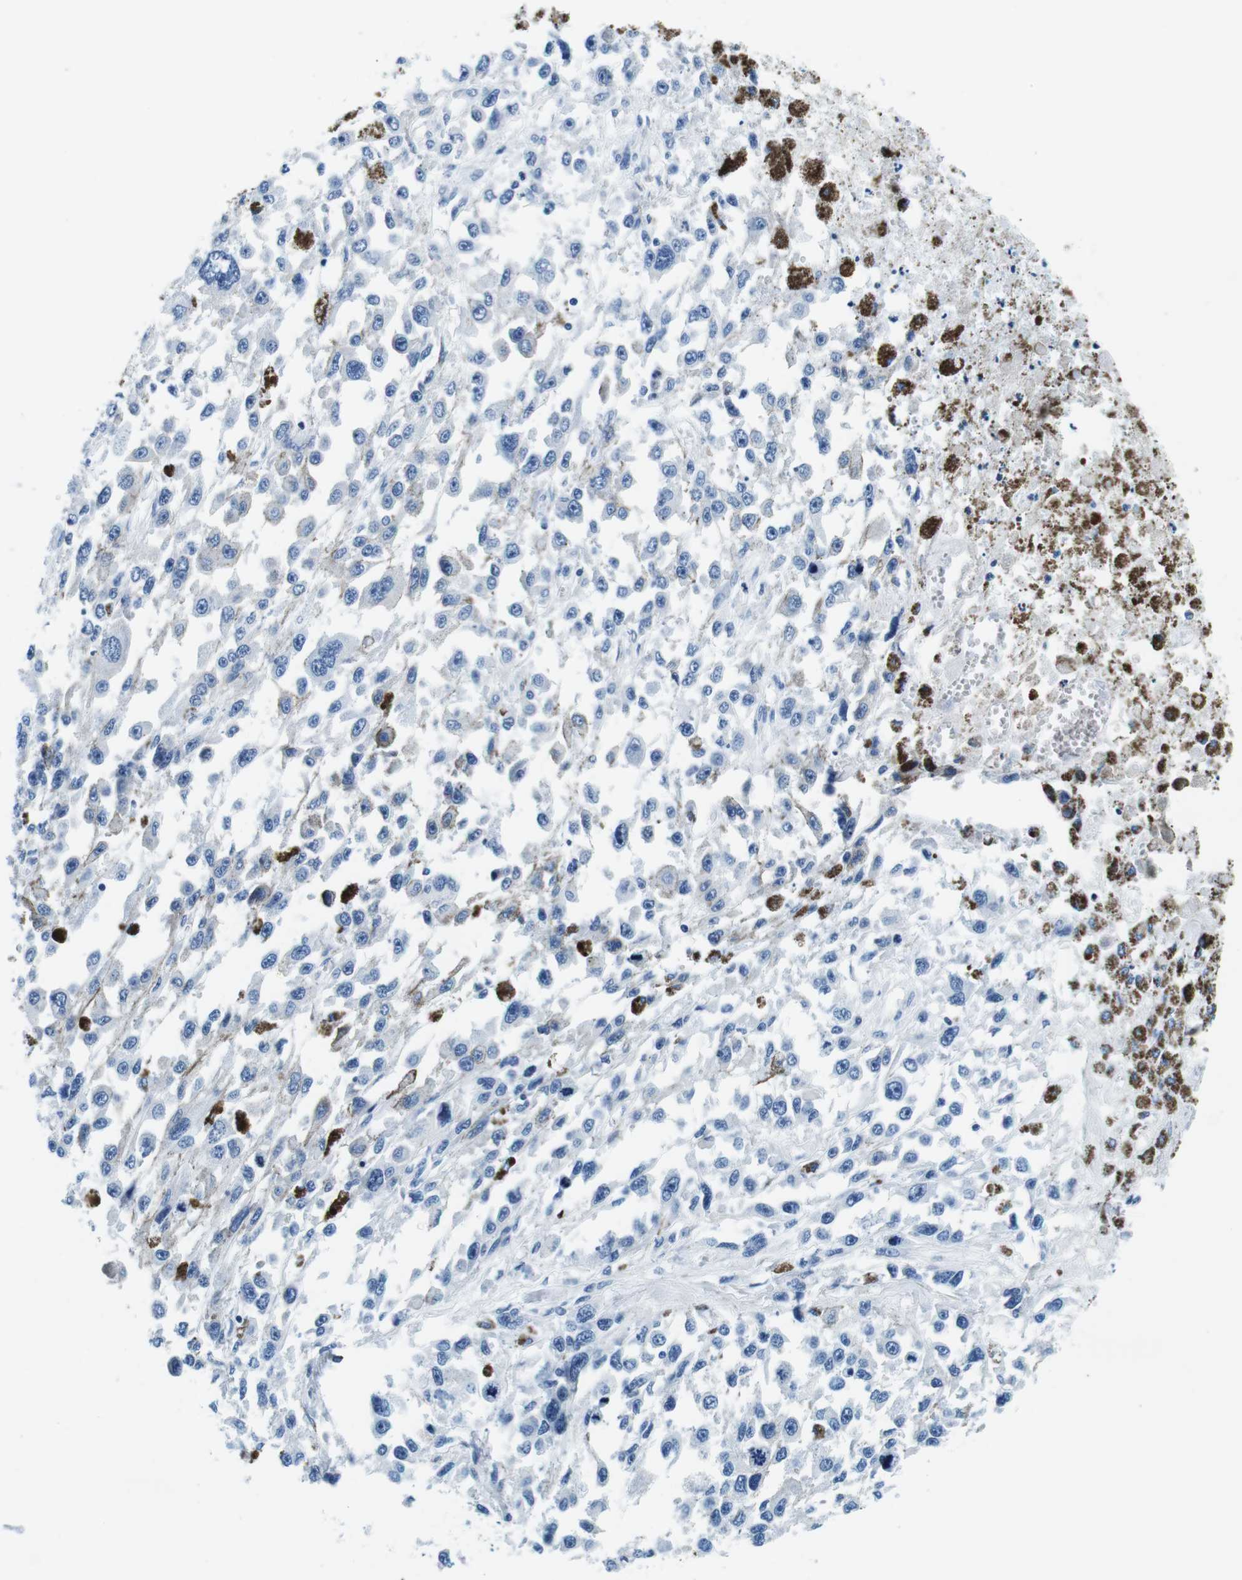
{"staining": {"intensity": "negative", "quantity": "none", "location": "none"}, "tissue": "melanoma", "cell_type": "Tumor cells", "image_type": "cancer", "snomed": [{"axis": "morphology", "description": "Malignant melanoma, Metastatic site"}, {"axis": "topography", "description": "Lymph node"}], "caption": "Immunohistochemistry photomicrograph of neoplastic tissue: melanoma stained with DAB reveals no significant protein staining in tumor cells. (Immunohistochemistry (ihc), brightfield microscopy, high magnification).", "gene": "ELANE", "patient": {"sex": "male", "age": 59}}